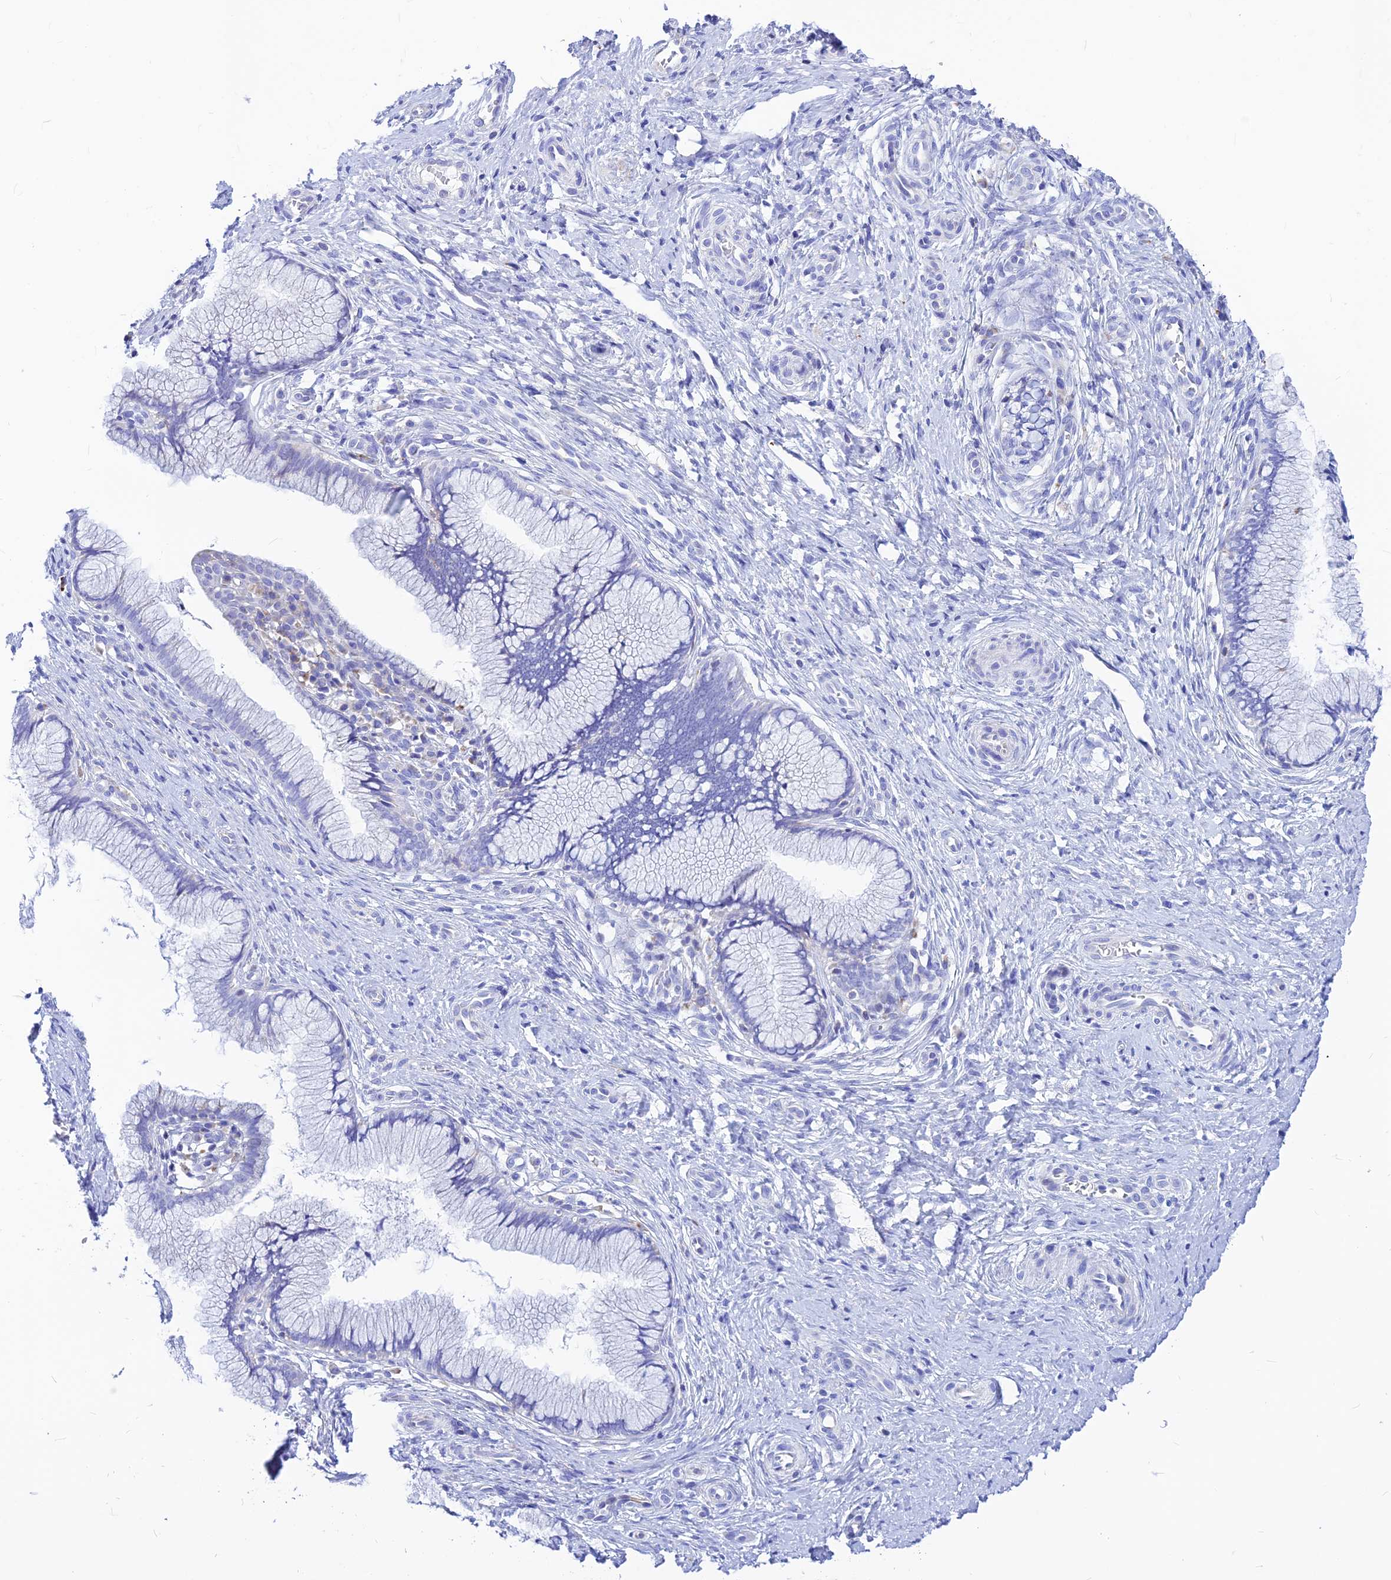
{"staining": {"intensity": "negative", "quantity": "none", "location": "none"}, "tissue": "cervix", "cell_type": "Glandular cells", "image_type": "normal", "snomed": [{"axis": "morphology", "description": "Normal tissue, NOS"}, {"axis": "topography", "description": "Cervix"}], "caption": "Immunohistochemical staining of benign cervix exhibits no significant staining in glandular cells.", "gene": "CNOT6", "patient": {"sex": "female", "age": 36}}